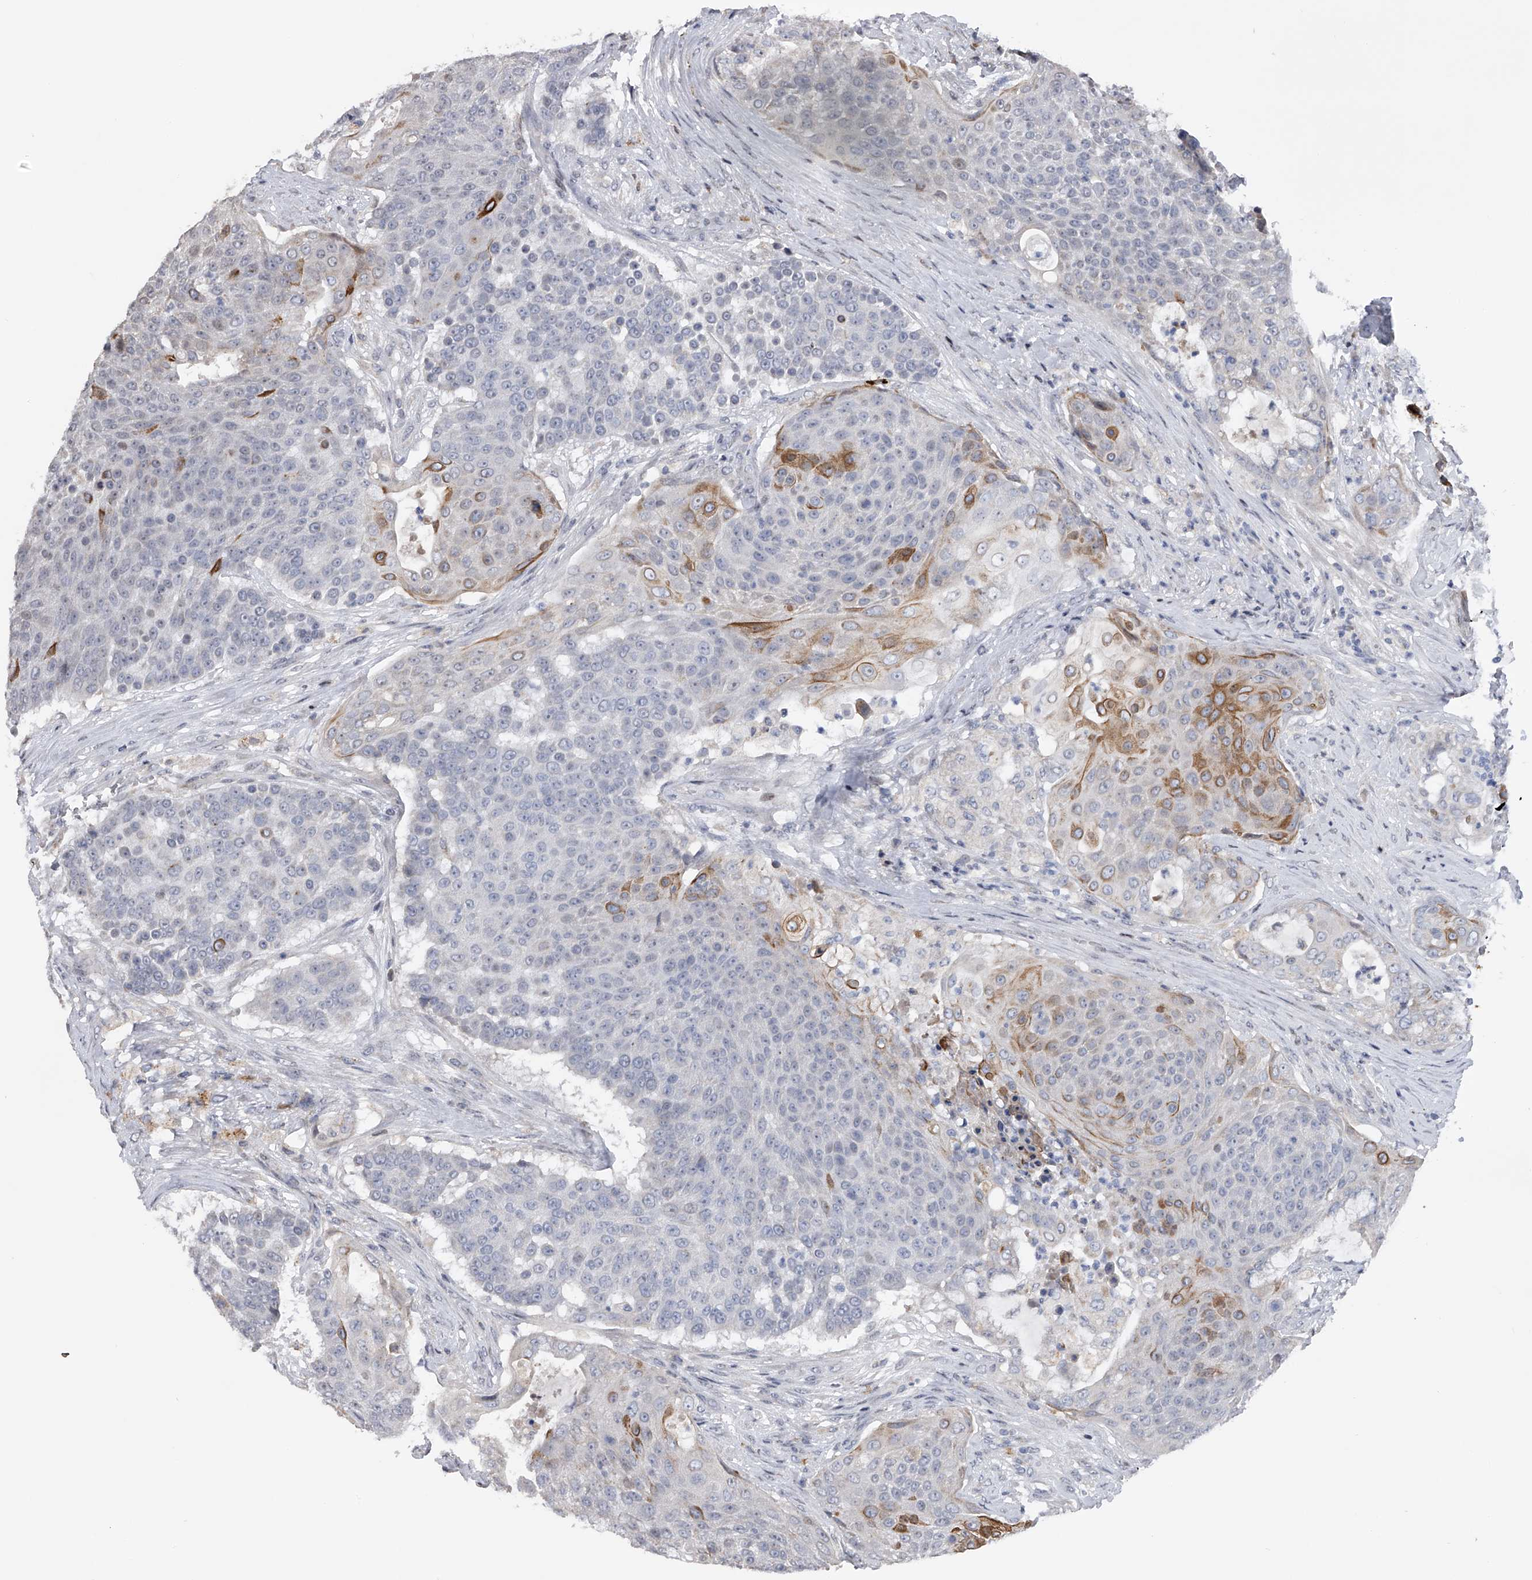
{"staining": {"intensity": "weak", "quantity": "<25%", "location": "cytoplasmic/membranous"}, "tissue": "urothelial cancer", "cell_type": "Tumor cells", "image_type": "cancer", "snomed": [{"axis": "morphology", "description": "Urothelial carcinoma, High grade"}, {"axis": "topography", "description": "Urinary bladder"}], "caption": "Immunohistochemistry of human high-grade urothelial carcinoma demonstrates no expression in tumor cells. (DAB IHC with hematoxylin counter stain).", "gene": "RWDD2A", "patient": {"sex": "female", "age": 63}}